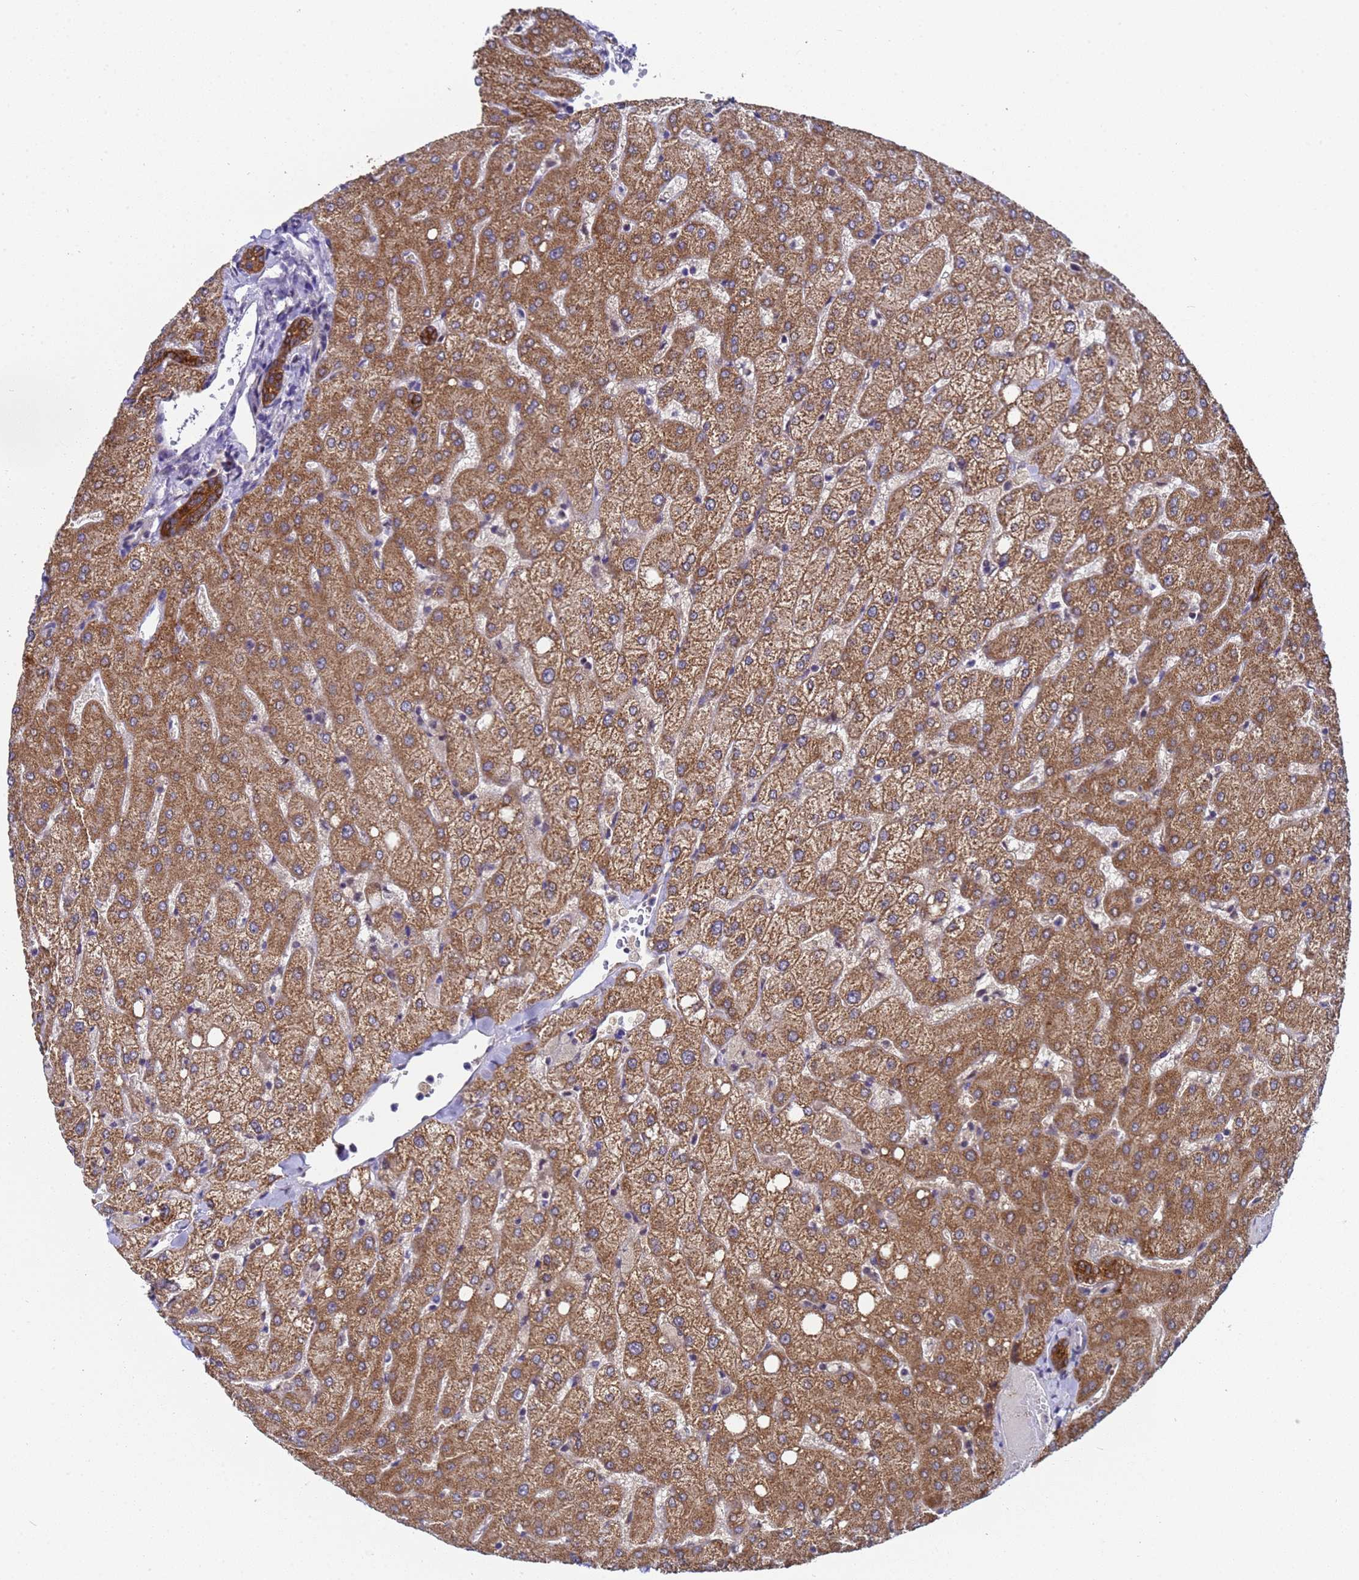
{"staining": {"intensity": "strong", "quantity": ">75%", "location": "cytoplasmic/membranous"}, "tissue": "liver", "cell_type": "Cholangiocytes", "image_type": "normal", "snomed": [{"axis": "morphology", "description": "Normal tissue, NOS"}, {"axis": "topography", "description": "Liver"}], "caption": "The image displays a brown stain indicating the presence of a protein in the cytoplasmic/membranous of cholangiocytes in liver.", "gene": "ANAPC13", "patient": {"sex": "female", "age": 54}}